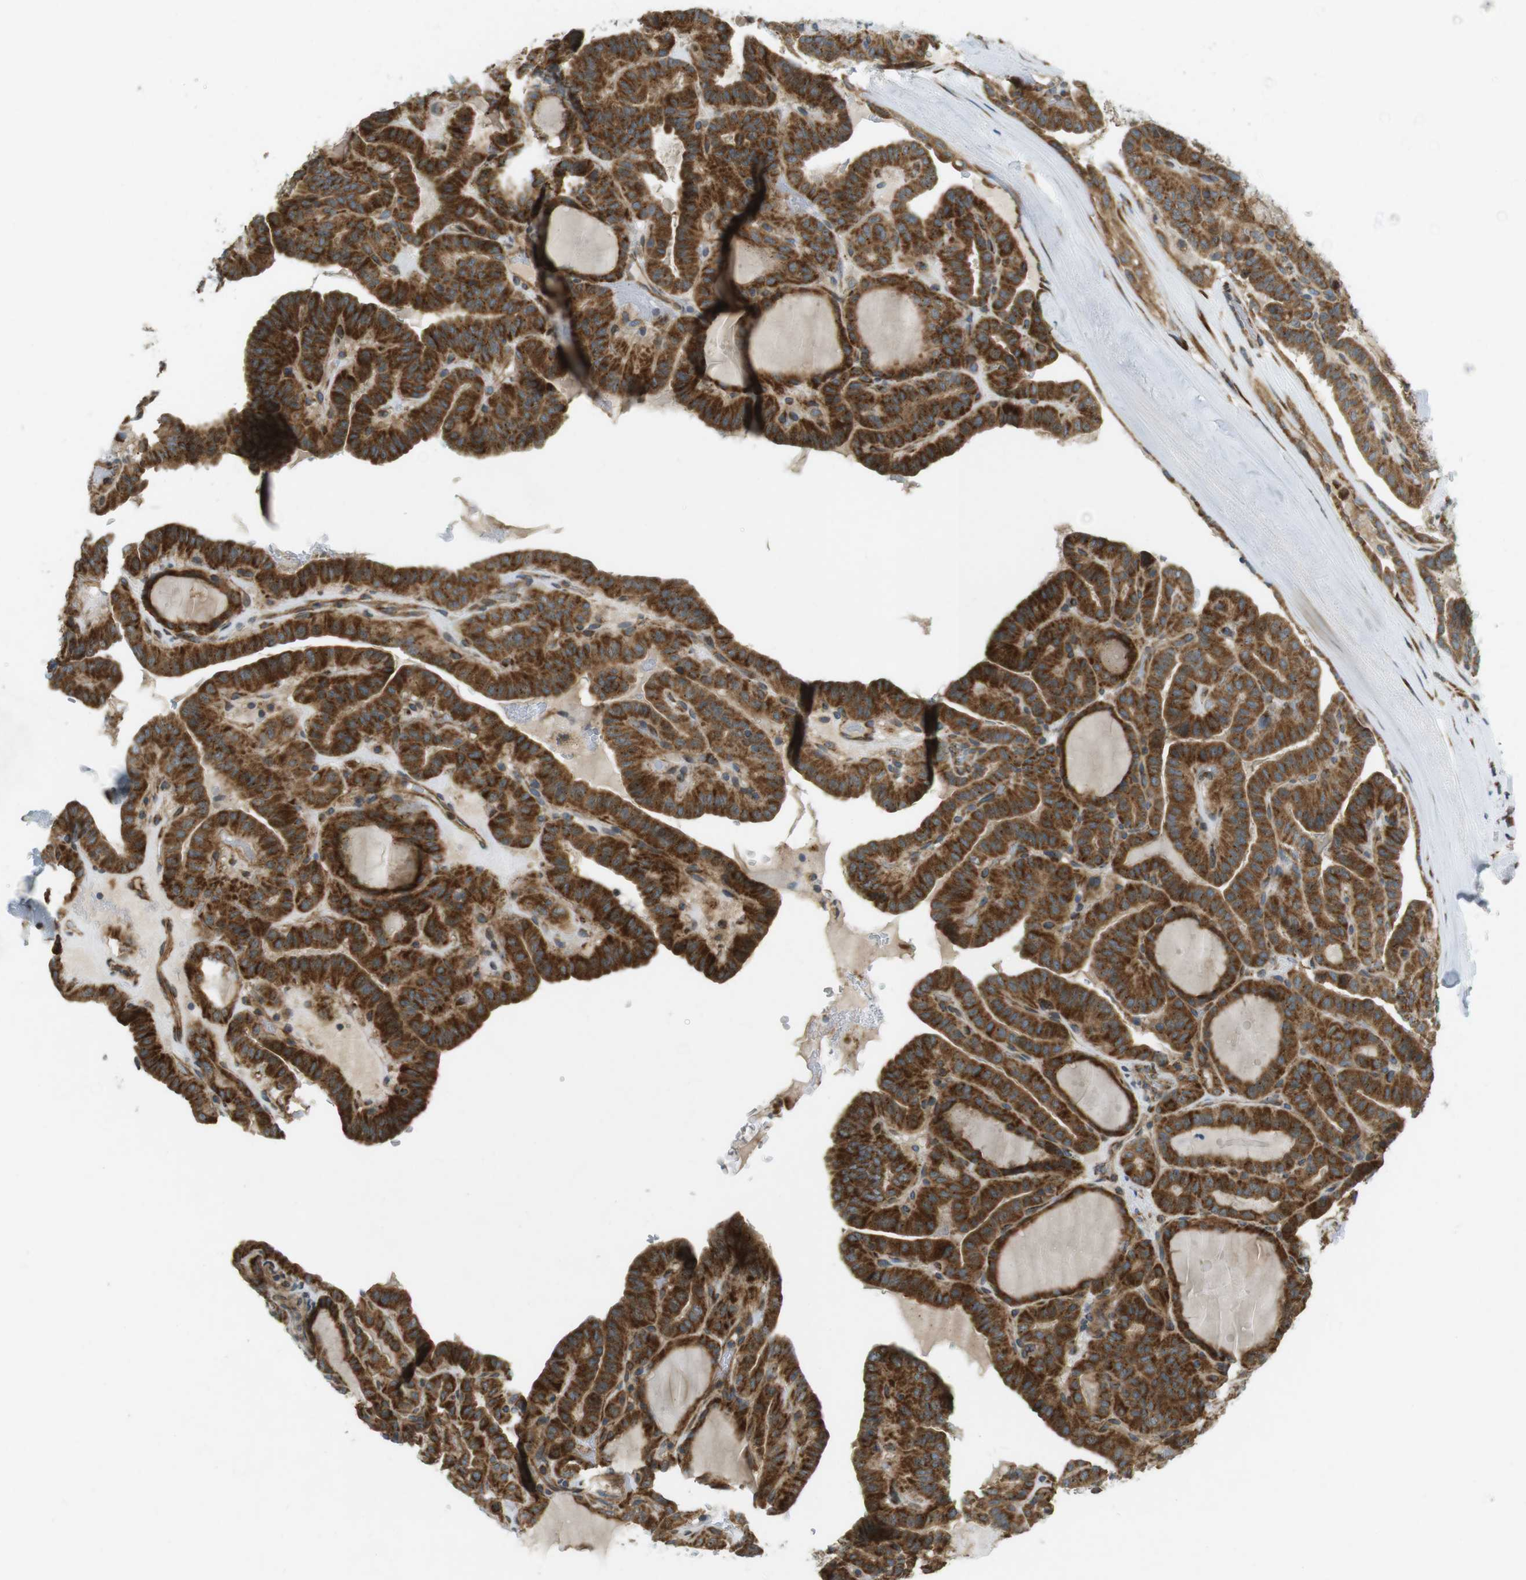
{"staining": {"intensity": "strong", "quantity": "25%-75%", "location": "cytoplasmic/membranous"}, "tissue": "thyroid cancer", "cell_type": "Tumor cells", "image_type": "cancer", "snomed": [{"axis": "morphology", "description": "Papillary adenocarcinoma, NOS"}, {"axis": "topography", "description": "Thyroid gland"}], "caption": "This photomicrograph reveals thyroid papillary adenocarcinoma stained with immunohistochemistry (IHC) to label a protein in brown. The cytoplasmic/membranous of tumor cells show strong positivity for the protein. Nuclei are counter-stained blue.", "gene": "SLC41A1", "patient": {"sex": "male", "age": 77}}